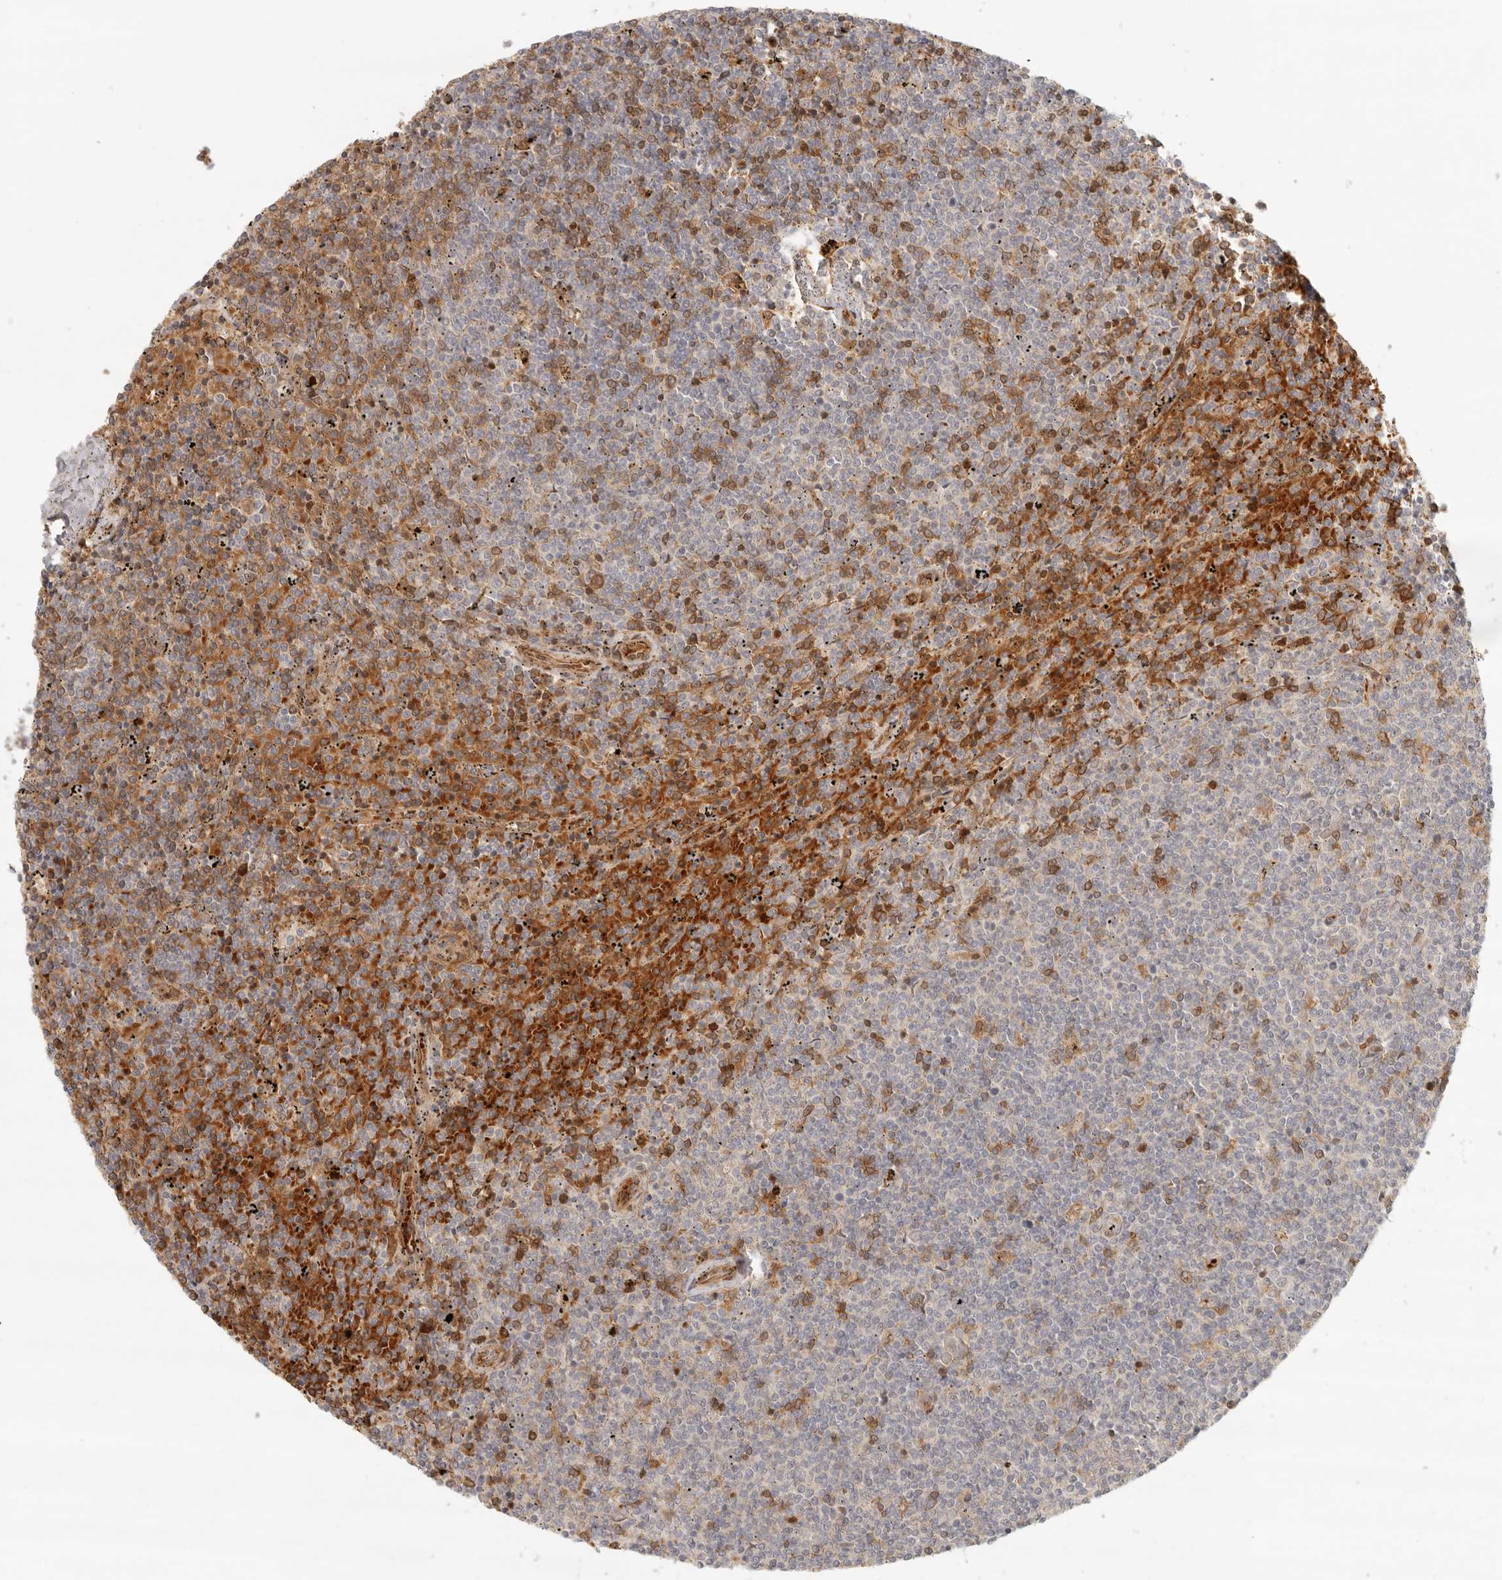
{"staining": {"intensity": "moderate", "quantity": "25%-75%", "location": "cytoplasmic/membranous"}, "tissue": "lymphoma", "cell_type": "Tumor cells", "image_type": "cancer", "snomed": [{"axis": "morphology", "description": "Malignant lymphoma, non-Hodgkin's type, Low grade"}, {"axis": "topography", "description": "Spleen"}], "caption": "IHC micrograph of neoplastic tissue: human low-grade malignant lymphoma, non-Hodgkin's type stained using immunohistochemistry shows medium levels of moderate protein expression localized specifically in the cytoplasmic/membranous of tumor cells, appearing as a cytoplasmic/membranous brown color.", "gene": "AHDC1", "patient": {"sex": "female", "age": 50}}